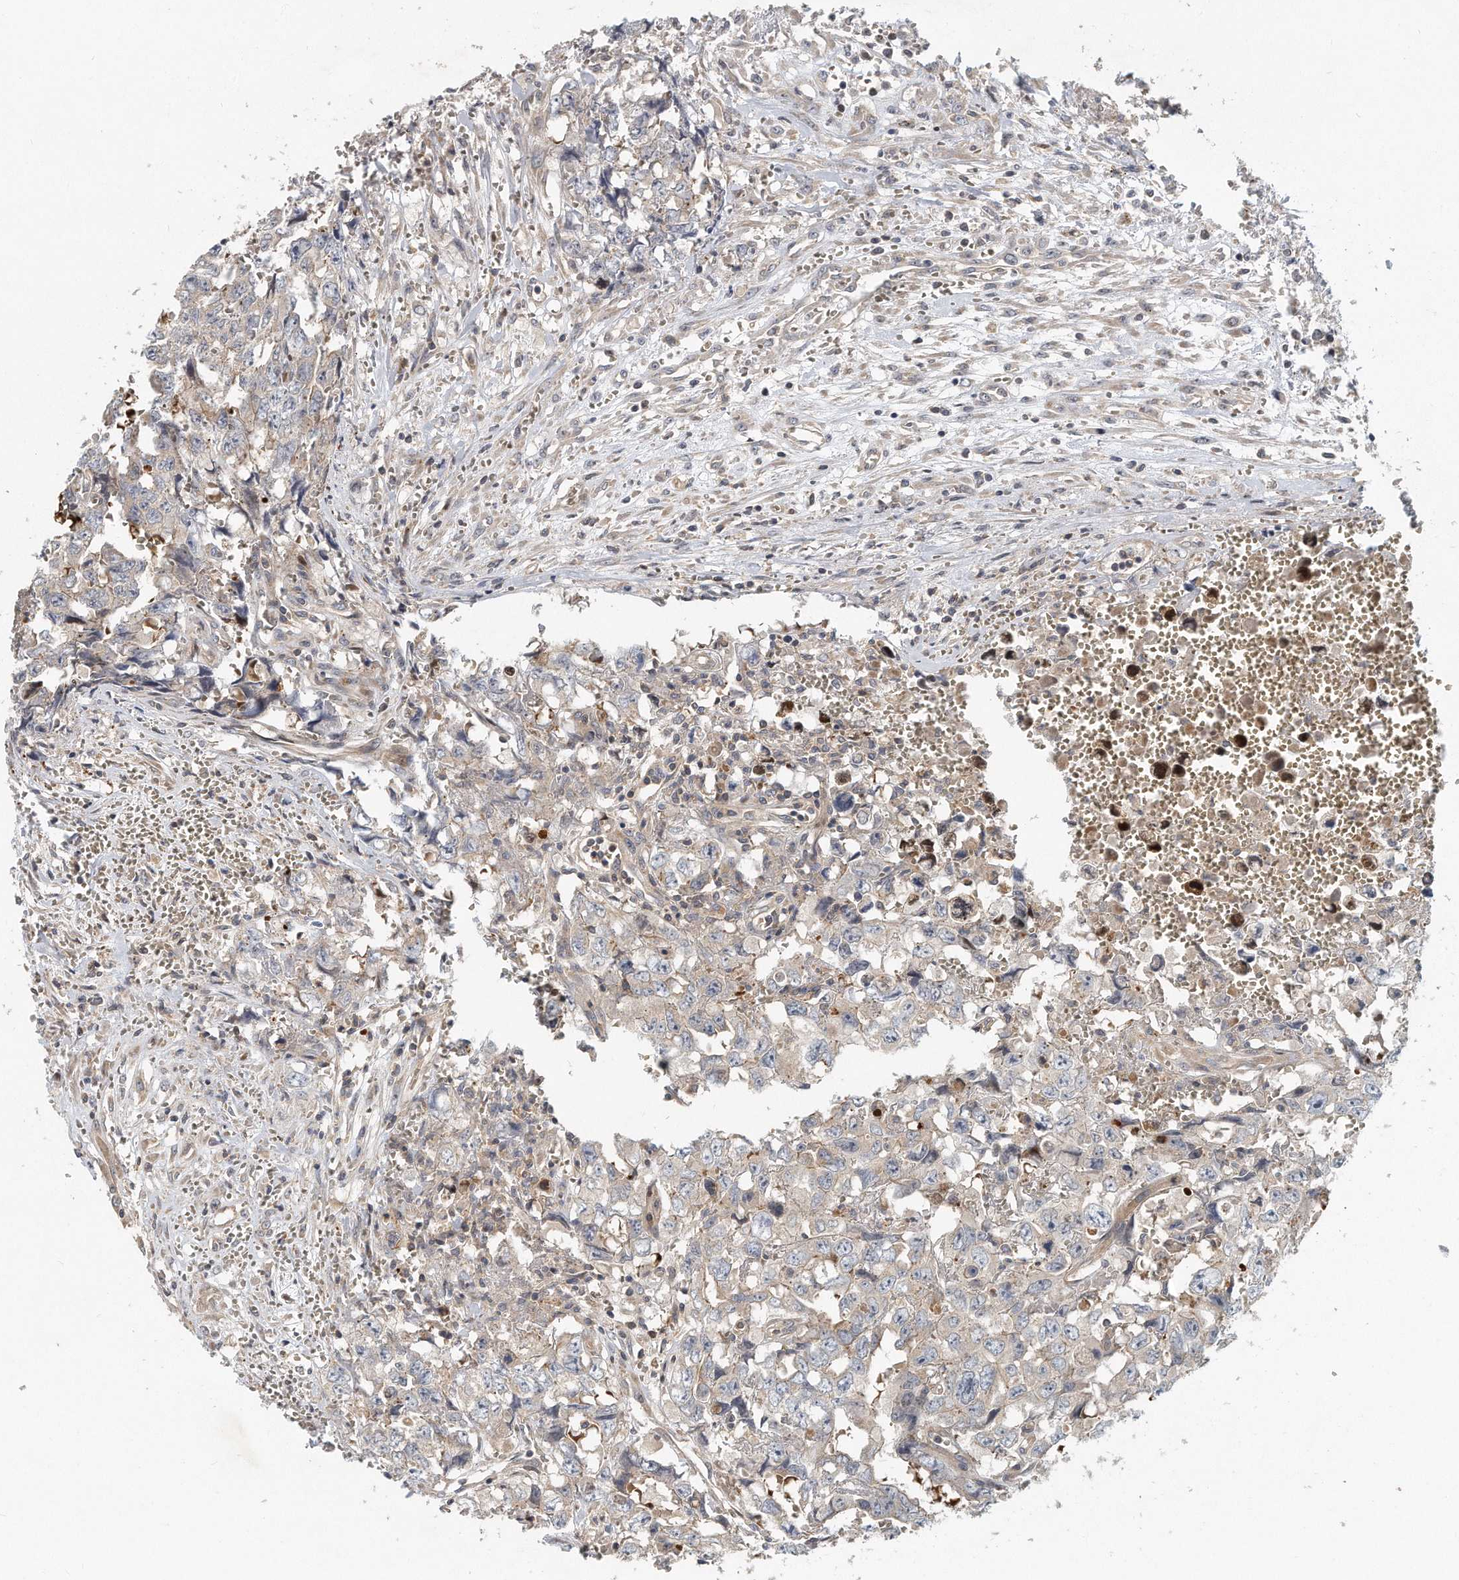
{"staining": {"intensity": "negative", "quantity": "none", "location": "none"}, "tissue": "testis cancer", "cell_type": "Tumor cells", "image_type": "cancer", "snomed": [{"axis": "morphology", "description": "Carcinoma, Embryonal, NOS"}, {"axis": "topography", "description": "Testis"}], "caption": "This is an immunohistochemistry histopathology image of human testis embryonal carcinoma. There is no staining in tumor cells.", "gene": "PCDH8", "patient": {"sex": "male", "age": 31}}